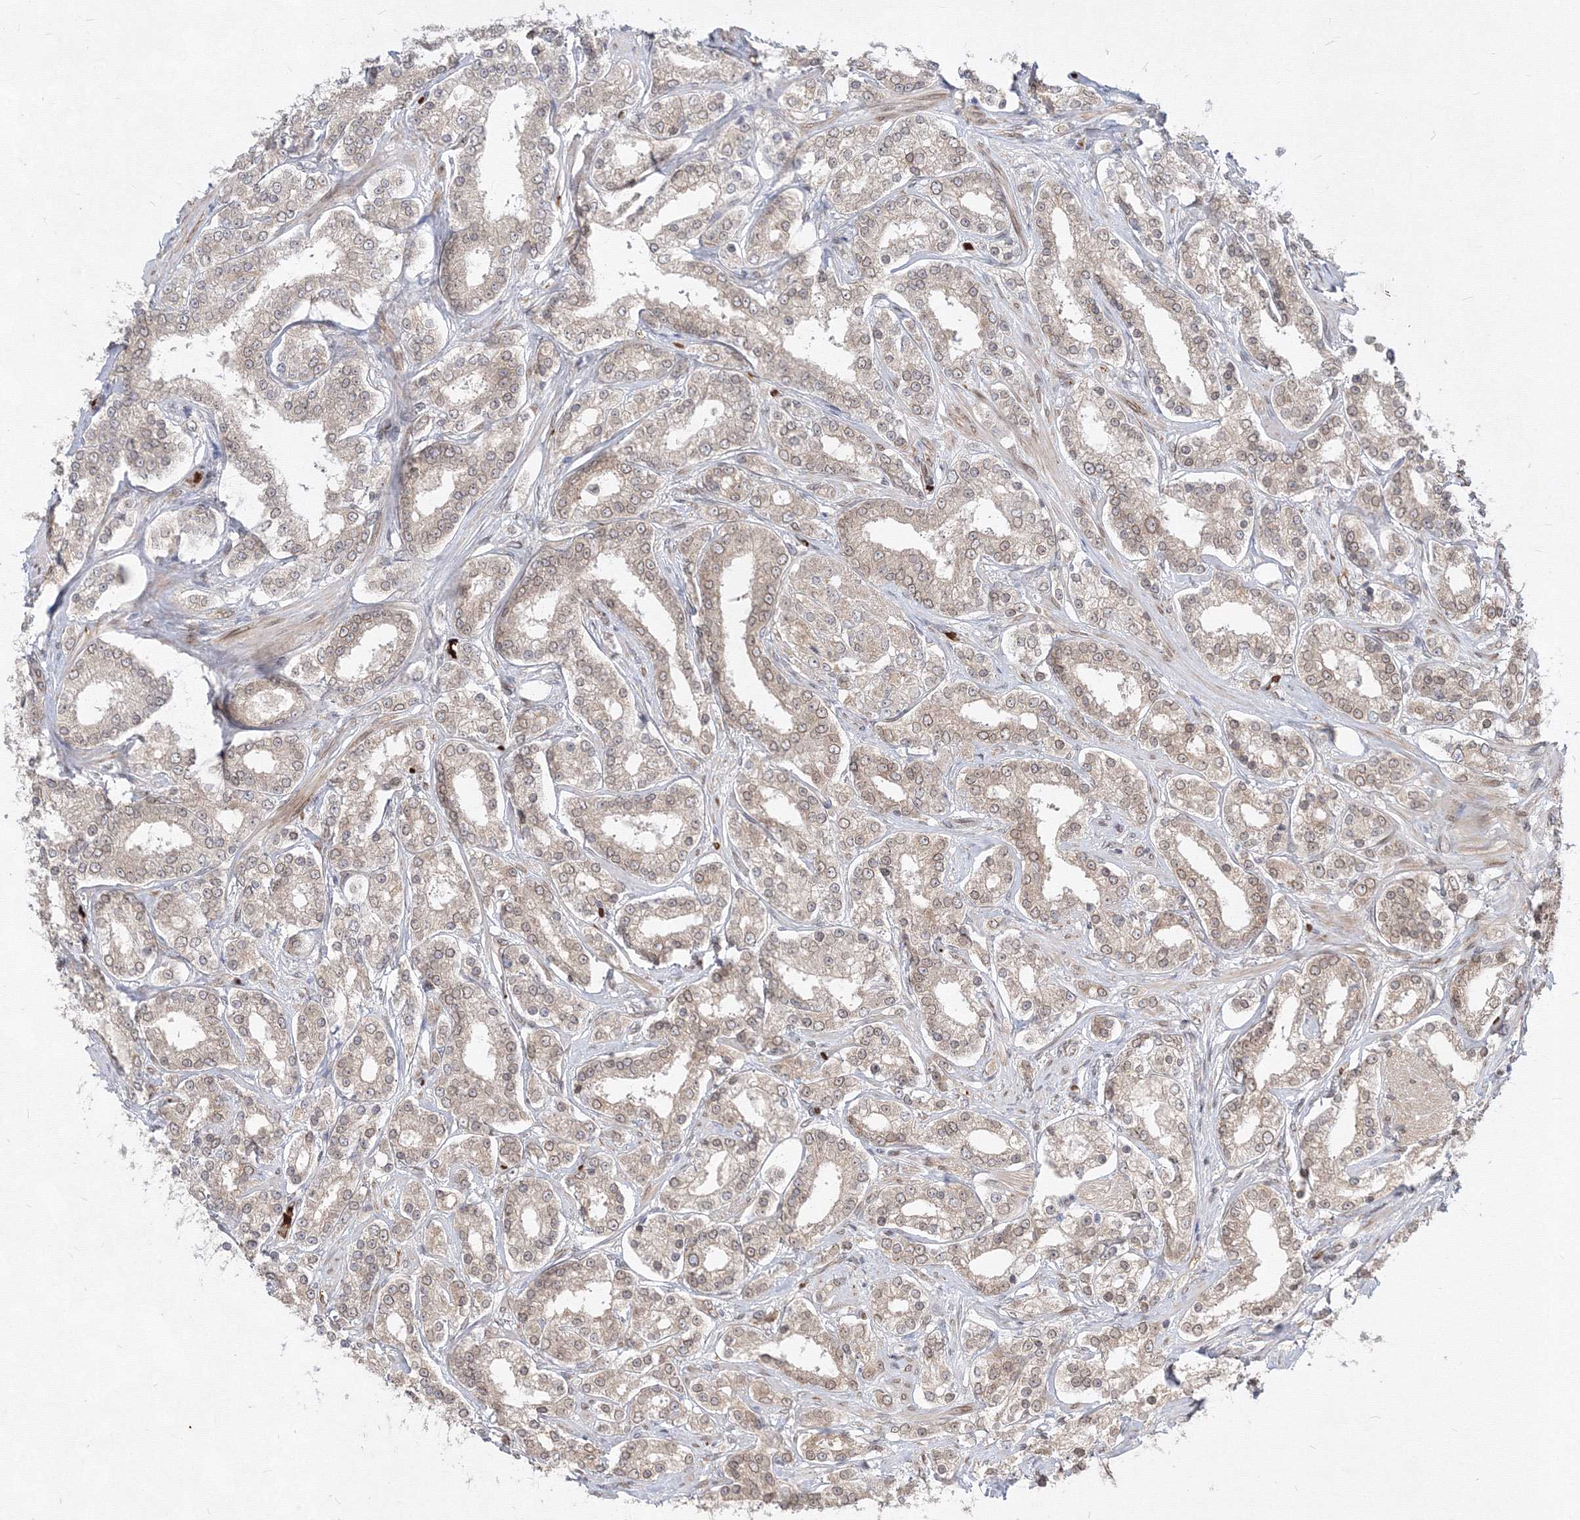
{"staining": {"intensity": "weak", "quantity": "25%-75%", "location": "cytoplasmic/membranous,nuclear"}, "tissue": "prostate cancer", "cell_type": "Tumor cells", "image_type": "cancer", "snomed": [{"axis": "morphology", "description": "Normal tissue, NOS"}, {"axis": "morphology", "description": "Adenocarcinoma, High grade"}, {"axis": "topography", "description": "Prostate"}], "caption": "There is low levels of weak cytoplasmic/membranous and nuclear positivity in tumor cells of prostate adenocarcinoma (high-grade), as demonstrated by immunohistochemical staining (brown color).", "gene": "DNAJB2", "patient": {"sex": "male", "age": 83}}